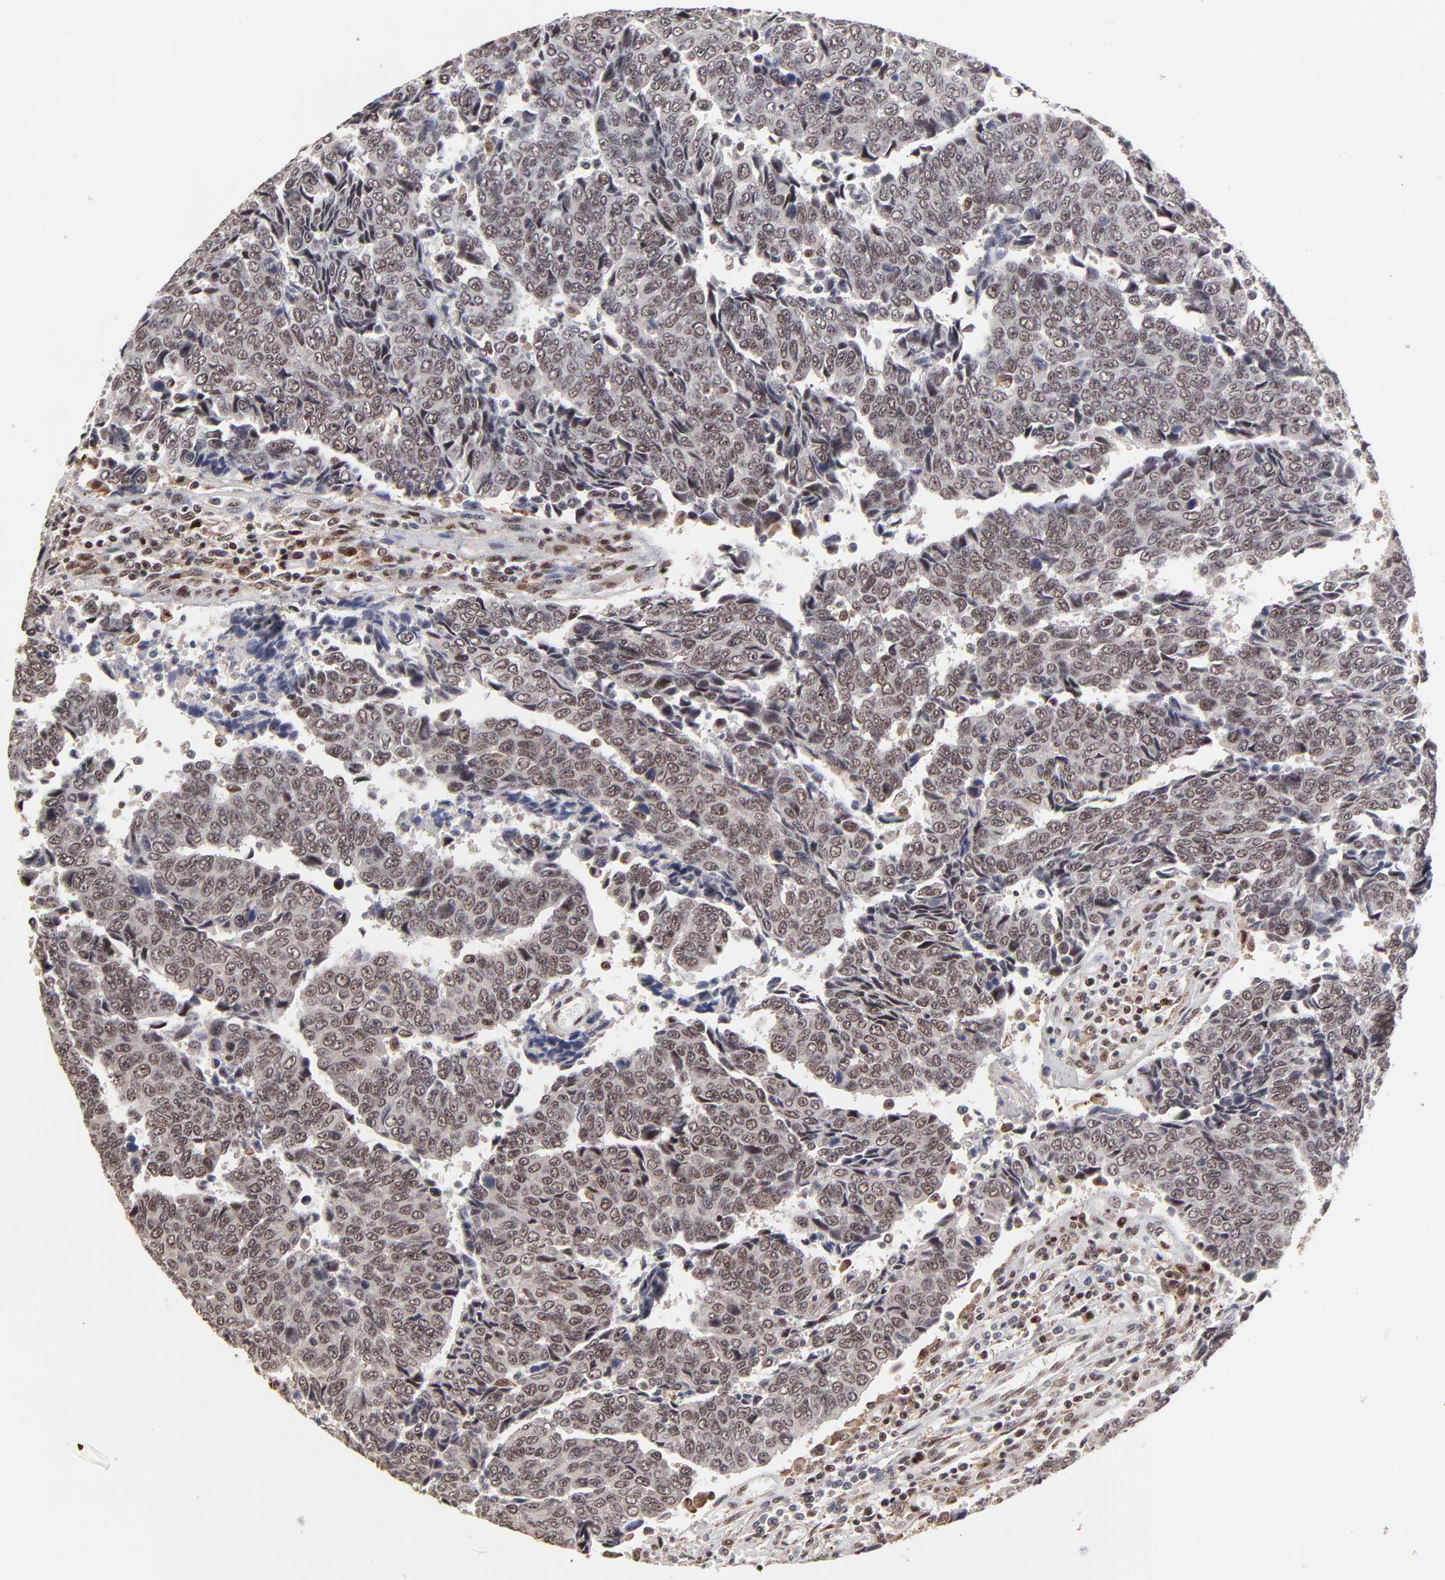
{"staining": {"intensity": "weak", "quantity": ">75%", "location": "nuclear"}, "tissue": "urothelial cancer", "cell_type": "Tumor cells", "image_type": "cancer", "snomed": [{"axis": "morphology", "description": "Urothelial carcinoma, High grade"}, {"axis": "topography", "description": "Urinary bladder"}], "caption": "Immunohistochemistry staining of high-grade urothelial carcinoma, which shows low levels of weak nuclear expression in approximately >75% of tumor cells indicating weak nuclear protein staining. The staining was performed using DAB (brown) for protein detection and nuclei were counterstained in hematoxylin (blue).", "gene": "RBM22", "patient": {"sex": "male", "age": 86}}